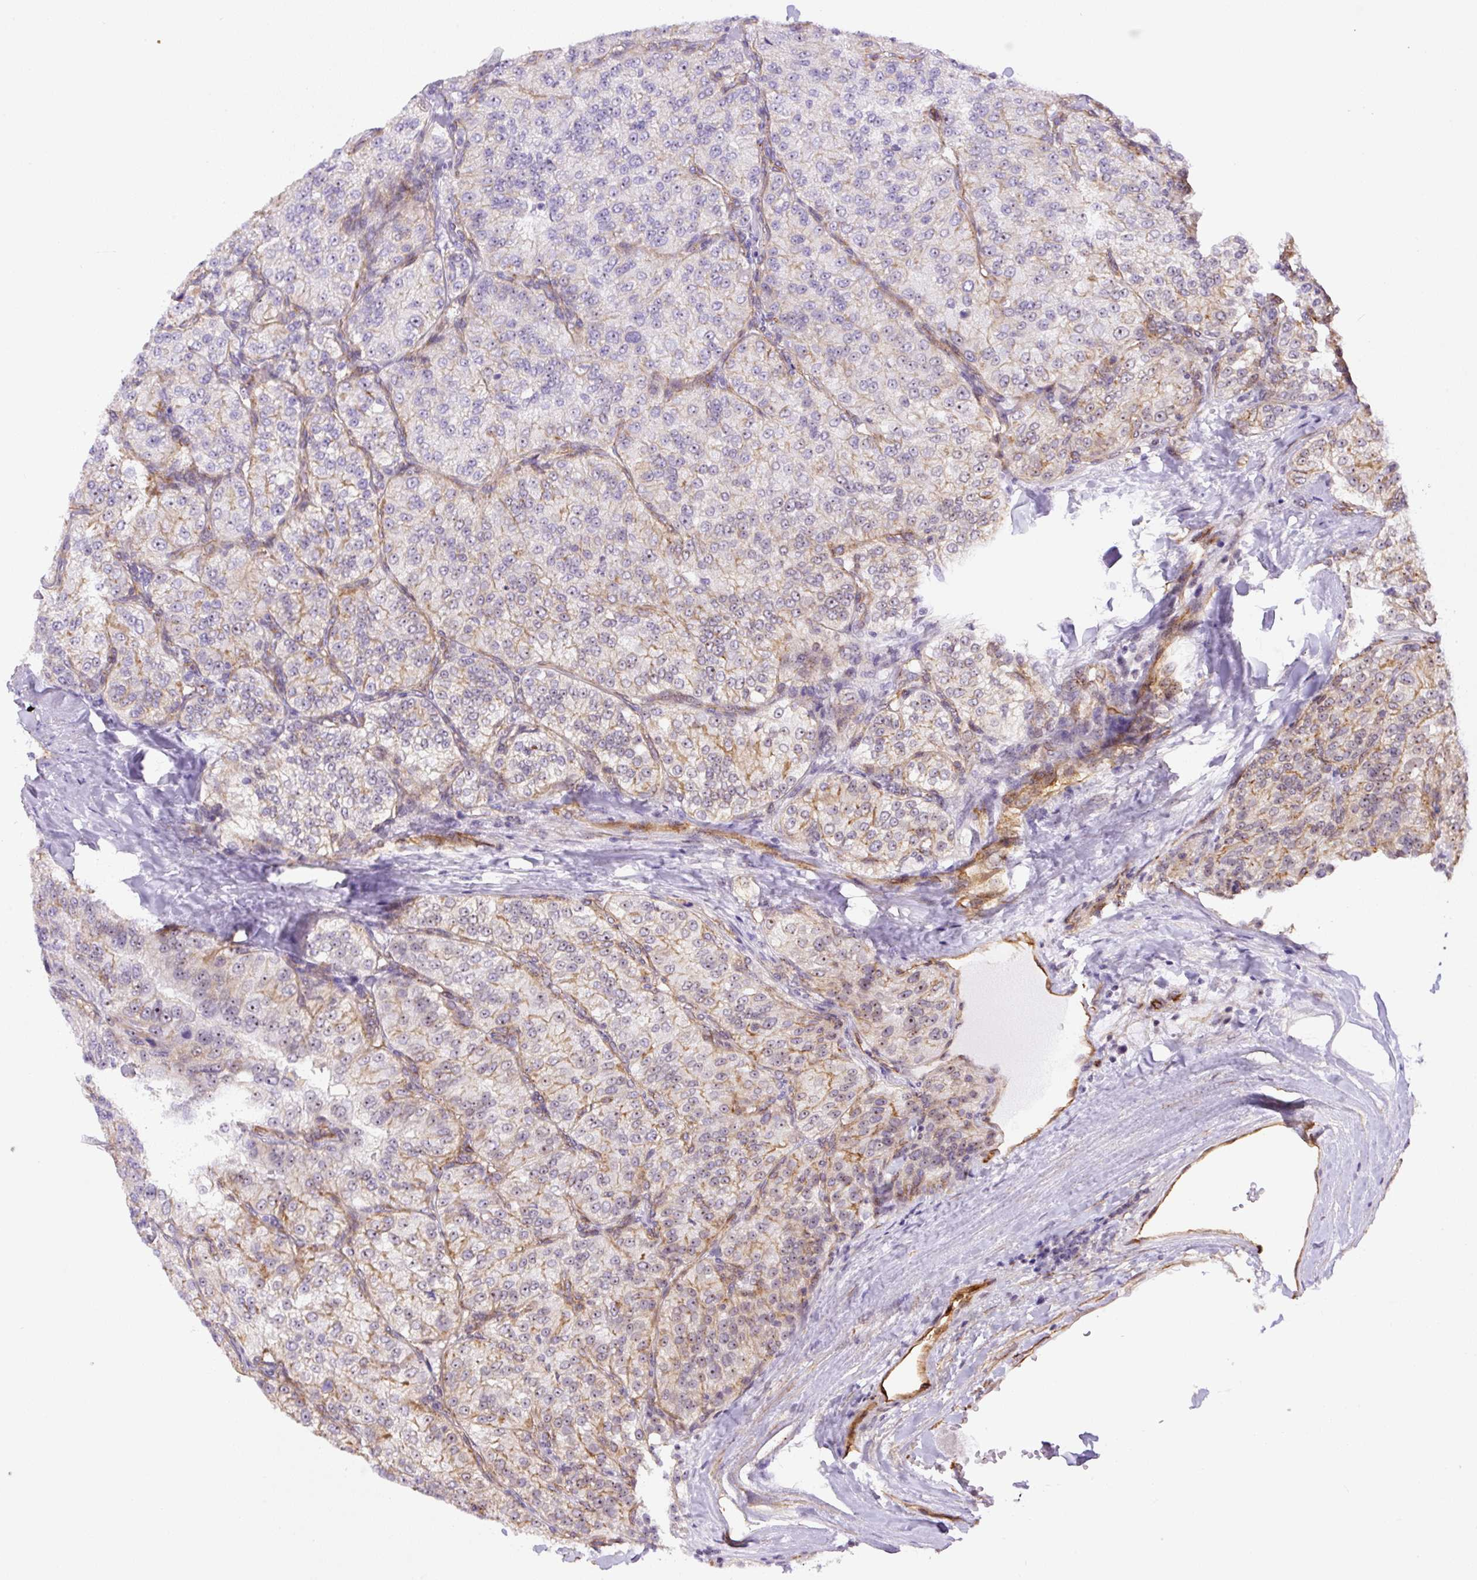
{"staining": {"intensity": "negative", "quantity": "none", "location": "none"}, "tissue": "renal cancer", "cell_type": "Tumor cells", "image_type": "cancer", "snomed": [{"axis": "morphology", "description": "Adenocarcinoma, NOS"}, {"axis": "topography", "description": "Kidney"}], "caption": "This is an IHC histopathology image of renal cancer (adenocarcinoma). There is no expression in tumor cells.", "gene": "MYO5C", "patient": {"sex": "female", "age": 63}}